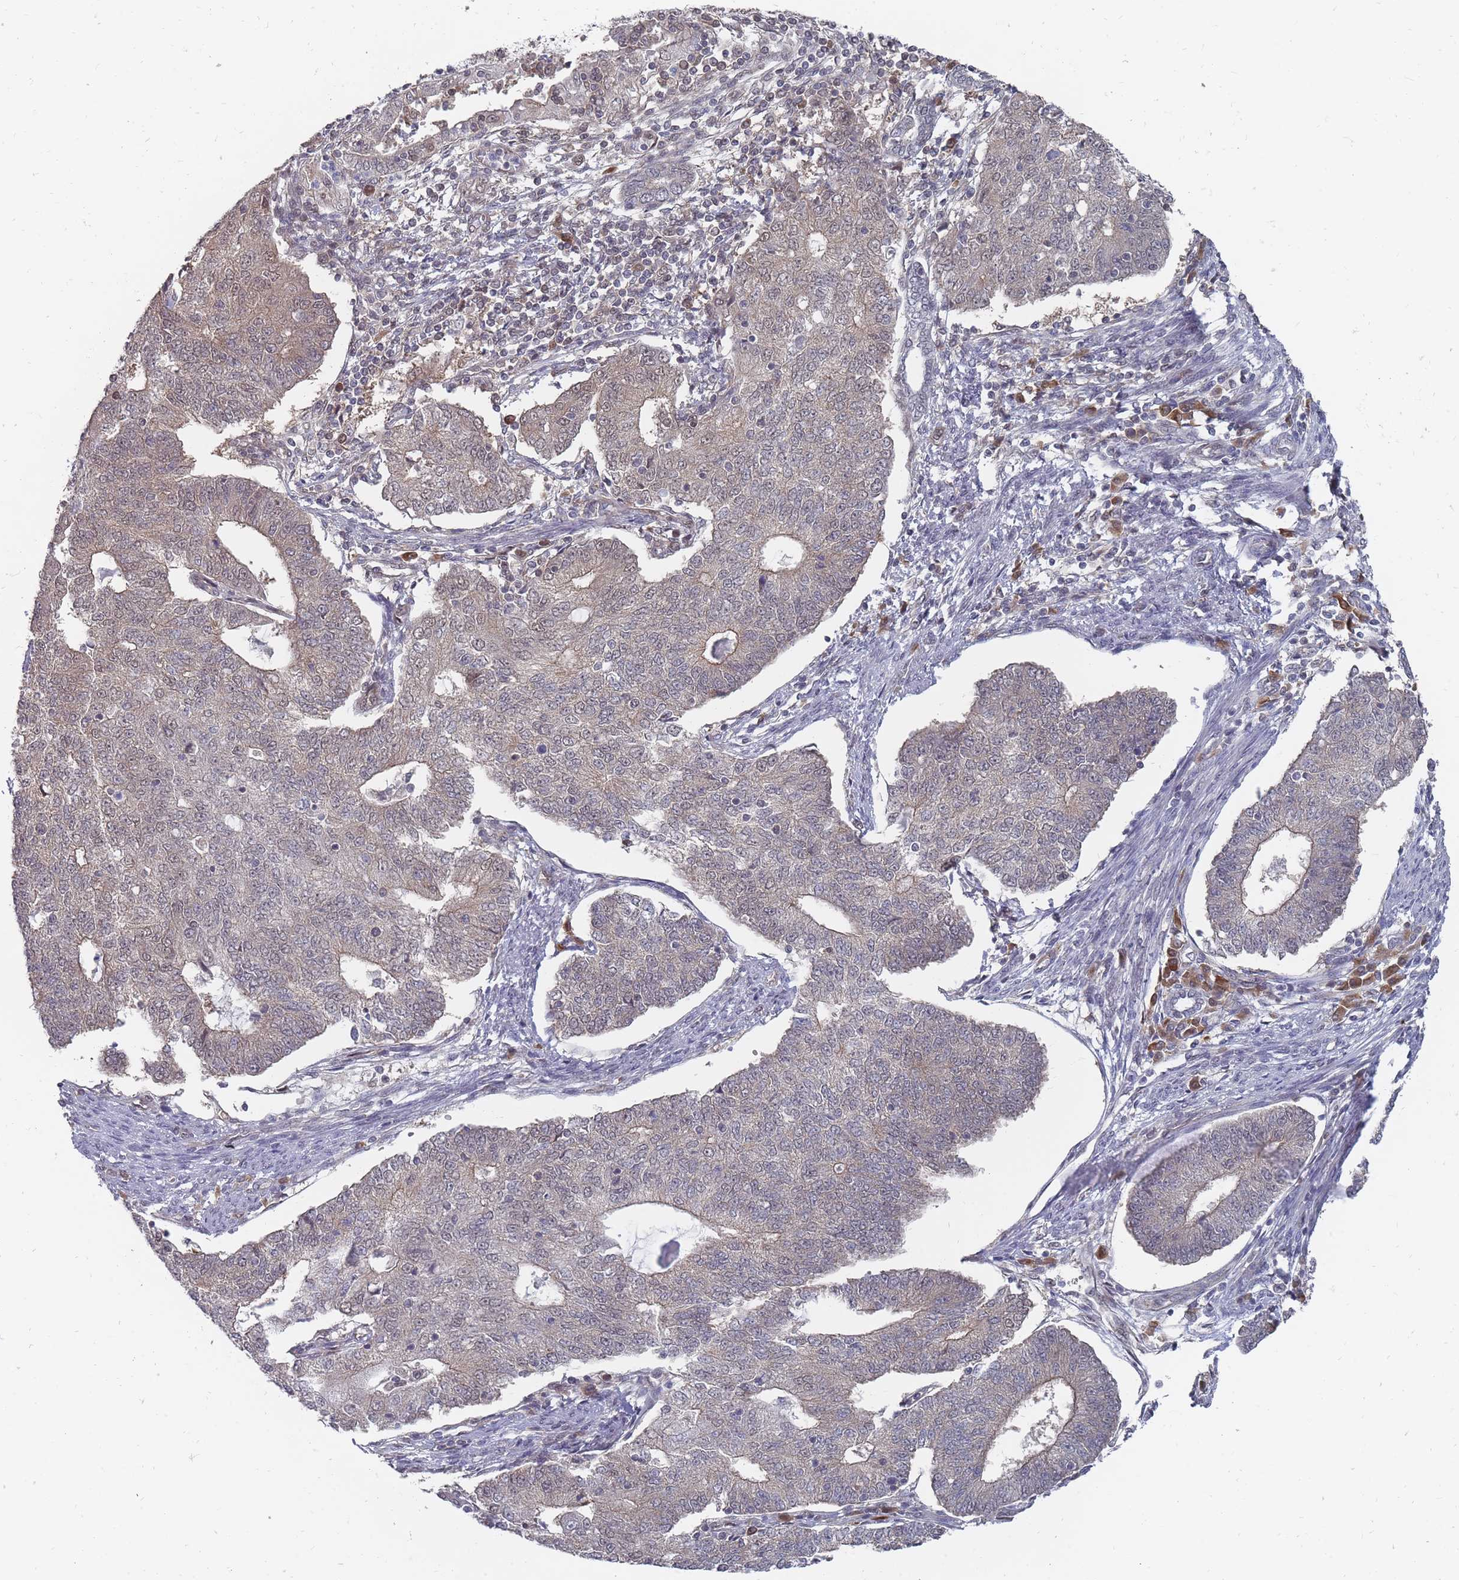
{"staining": {"intensity": "moderate", "quantity": "<25%", "location": "cytoplasmic/membranous,nuclear"}, "tissue": "endometrial cancer", "cell_type": "Tumor cells", "image_type": "cancer", "snomed": [{"axis": "morphology", "description": "Adenocarcinoma, NOS"}, {"axis": "topography", "description": "Endometrium"}], "caption": "DAB immunohistochemical staining of human endometrial adenocarcinoma shows moderate cytoplasmic/membranous and nuclear protein expression in about <25% of tumor cells.", "gene": "NKD1", "patient": {"sex": "female", "age": 56}}